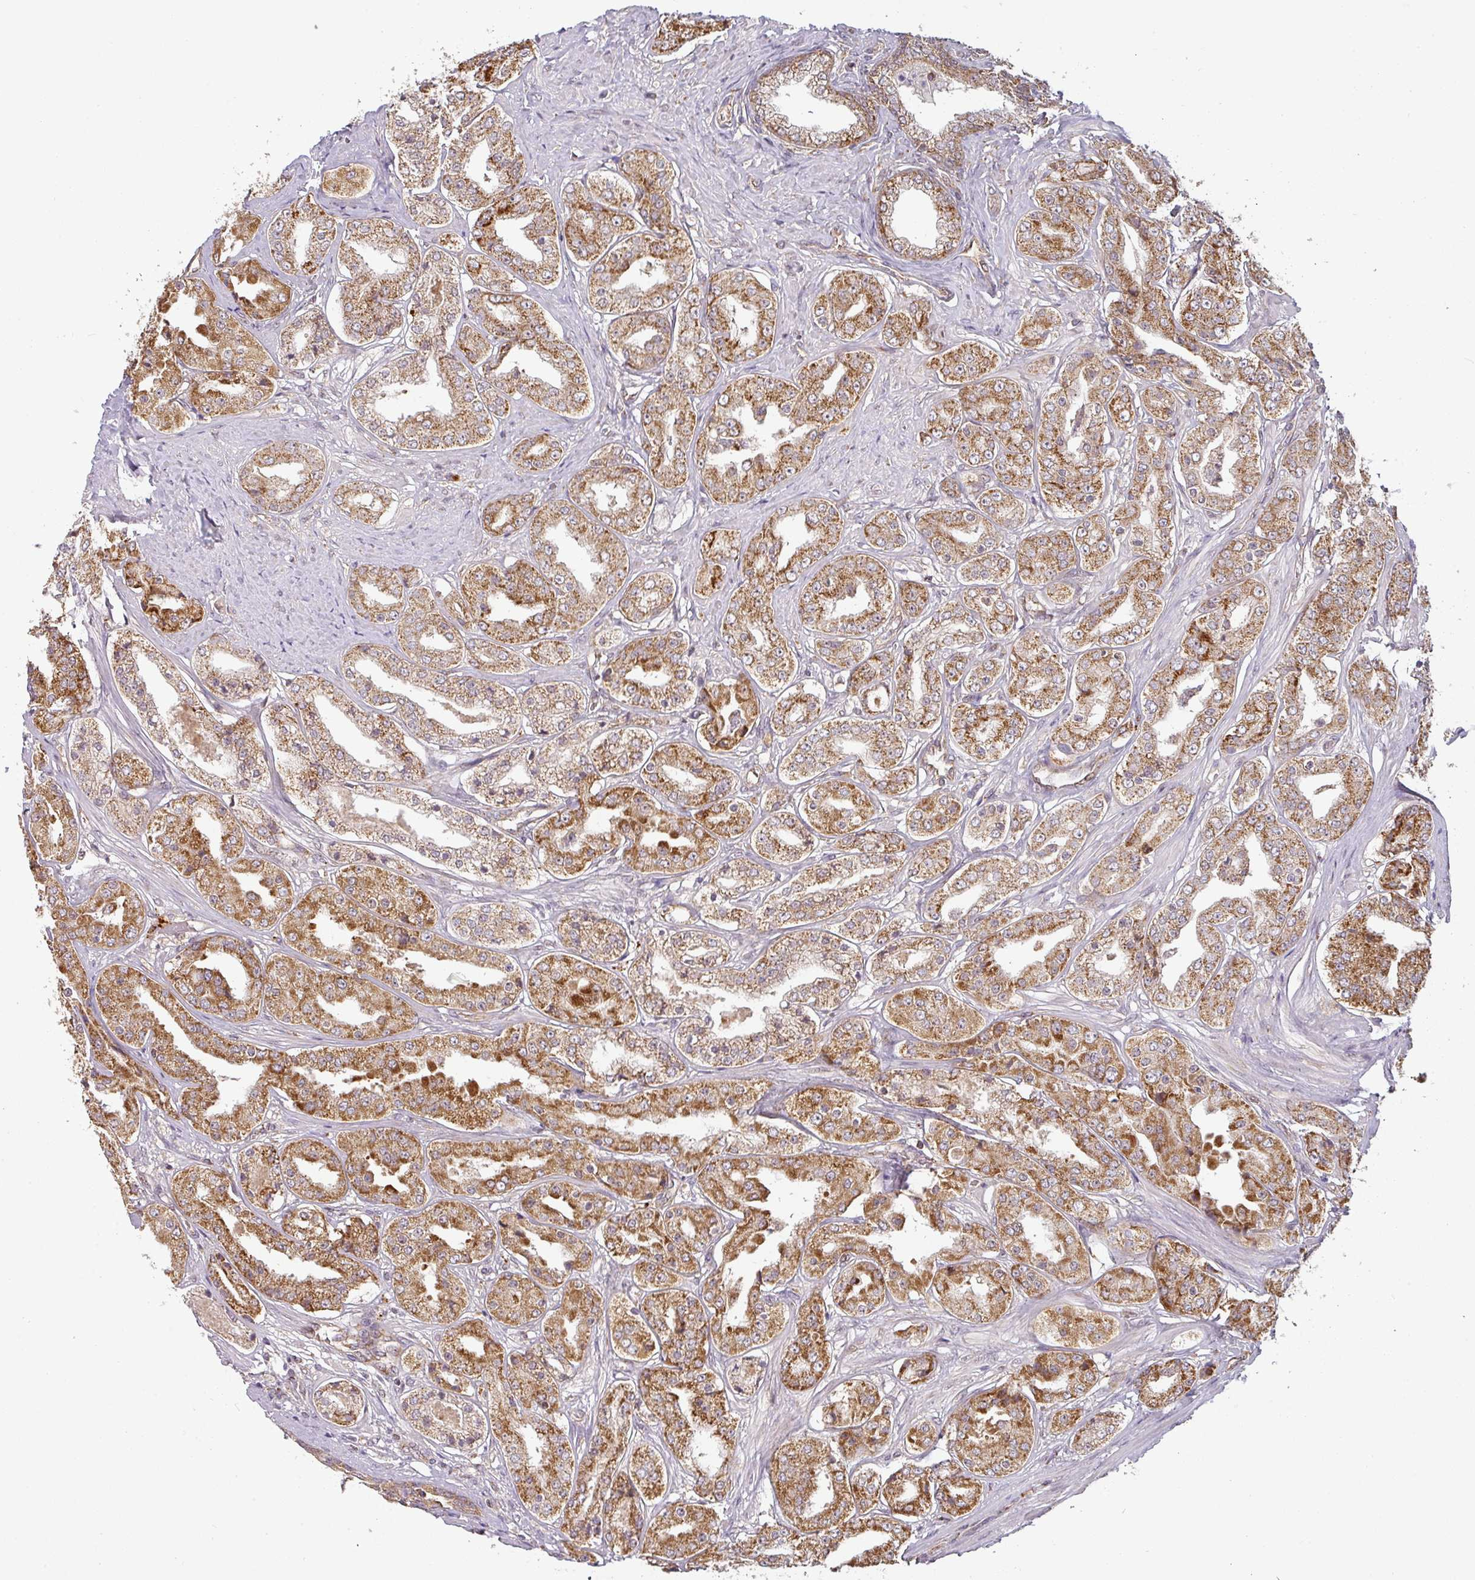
{"staining": {"intensity": "moderate", "quantity": ">75%", "location": "cytoplasmic/membranous"}, "tissue": "prostate cancer", "cell_type": "Tumor cells", "image_type": "cancer", "snomed": [{"axis": "morphology", "description": "Adenocarcinoma, High grade"}, {"axis": "topography", "description": "Prostate"}], "caption": "Prostate high-grade adenocarcinoma stained for a protein exhibits moderate cytoplasmic/membranous positivity in tumor cells. (DAB (3,3'-diaminobenzidine) = brown stain, brightfield microscopy at high magnification).", "gene": "MRPS16", "patient": {"sex": "male", "age": 63}}